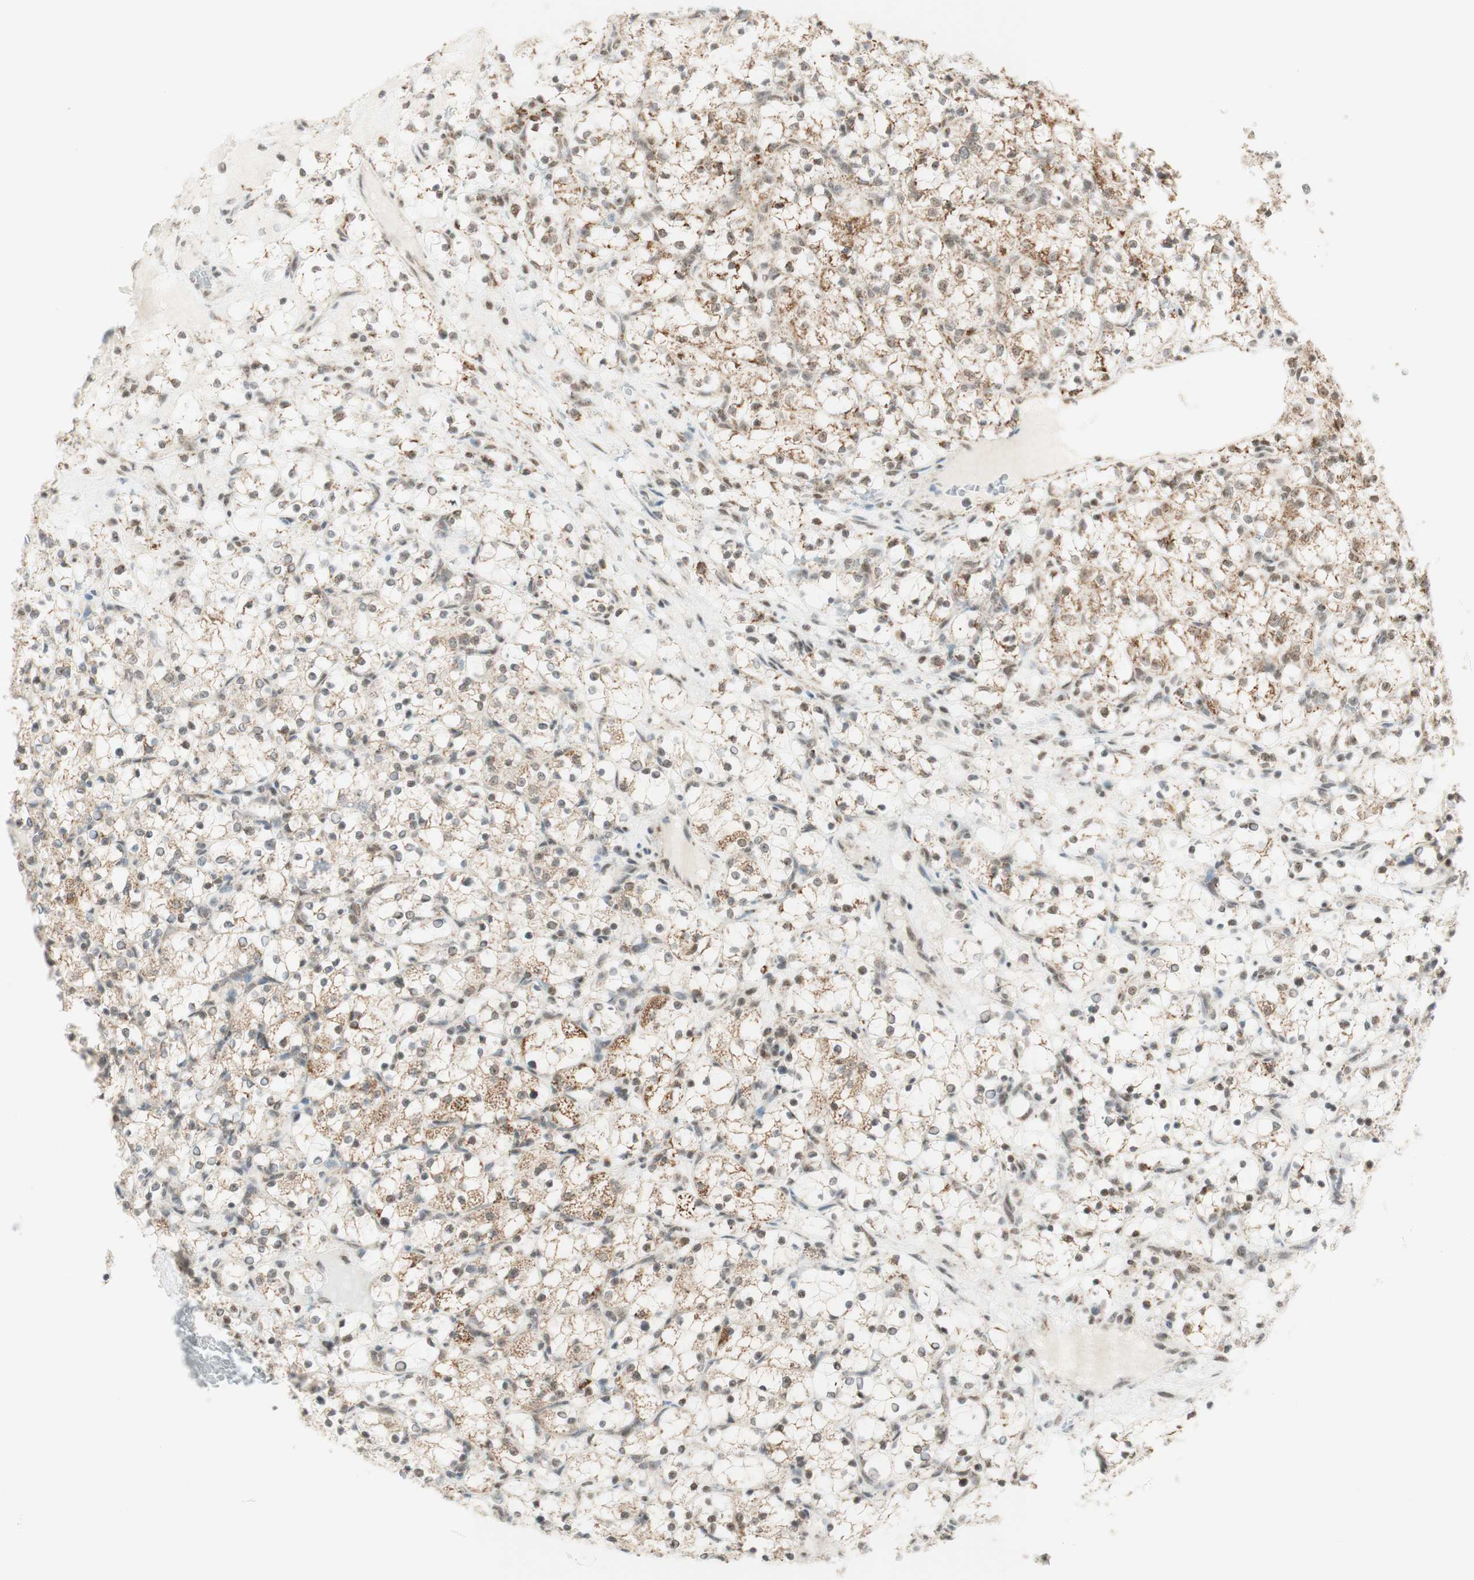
{"staining": {"intensity": "moderate", "quantity": "25%-75%", "location": "cytoplasmic/membranous,nuclear"}, "tissue": "renal cancer", "cell_type": "Tumor cells", "image_type": "cancer", "snomed": [{"axis": "morphology", "description": "Adenocarcinoma, NOS"}, {"axis": "topography", "description": "Kidney"}], "caption": "Moderate cytoplasmic/membranous and nuclear protein staining is present in about 25%-75% of tumor cells in adenocarcinoma (renal).", "gene": "ZNF782", "patient": {"sex": "female", "age": 69}}